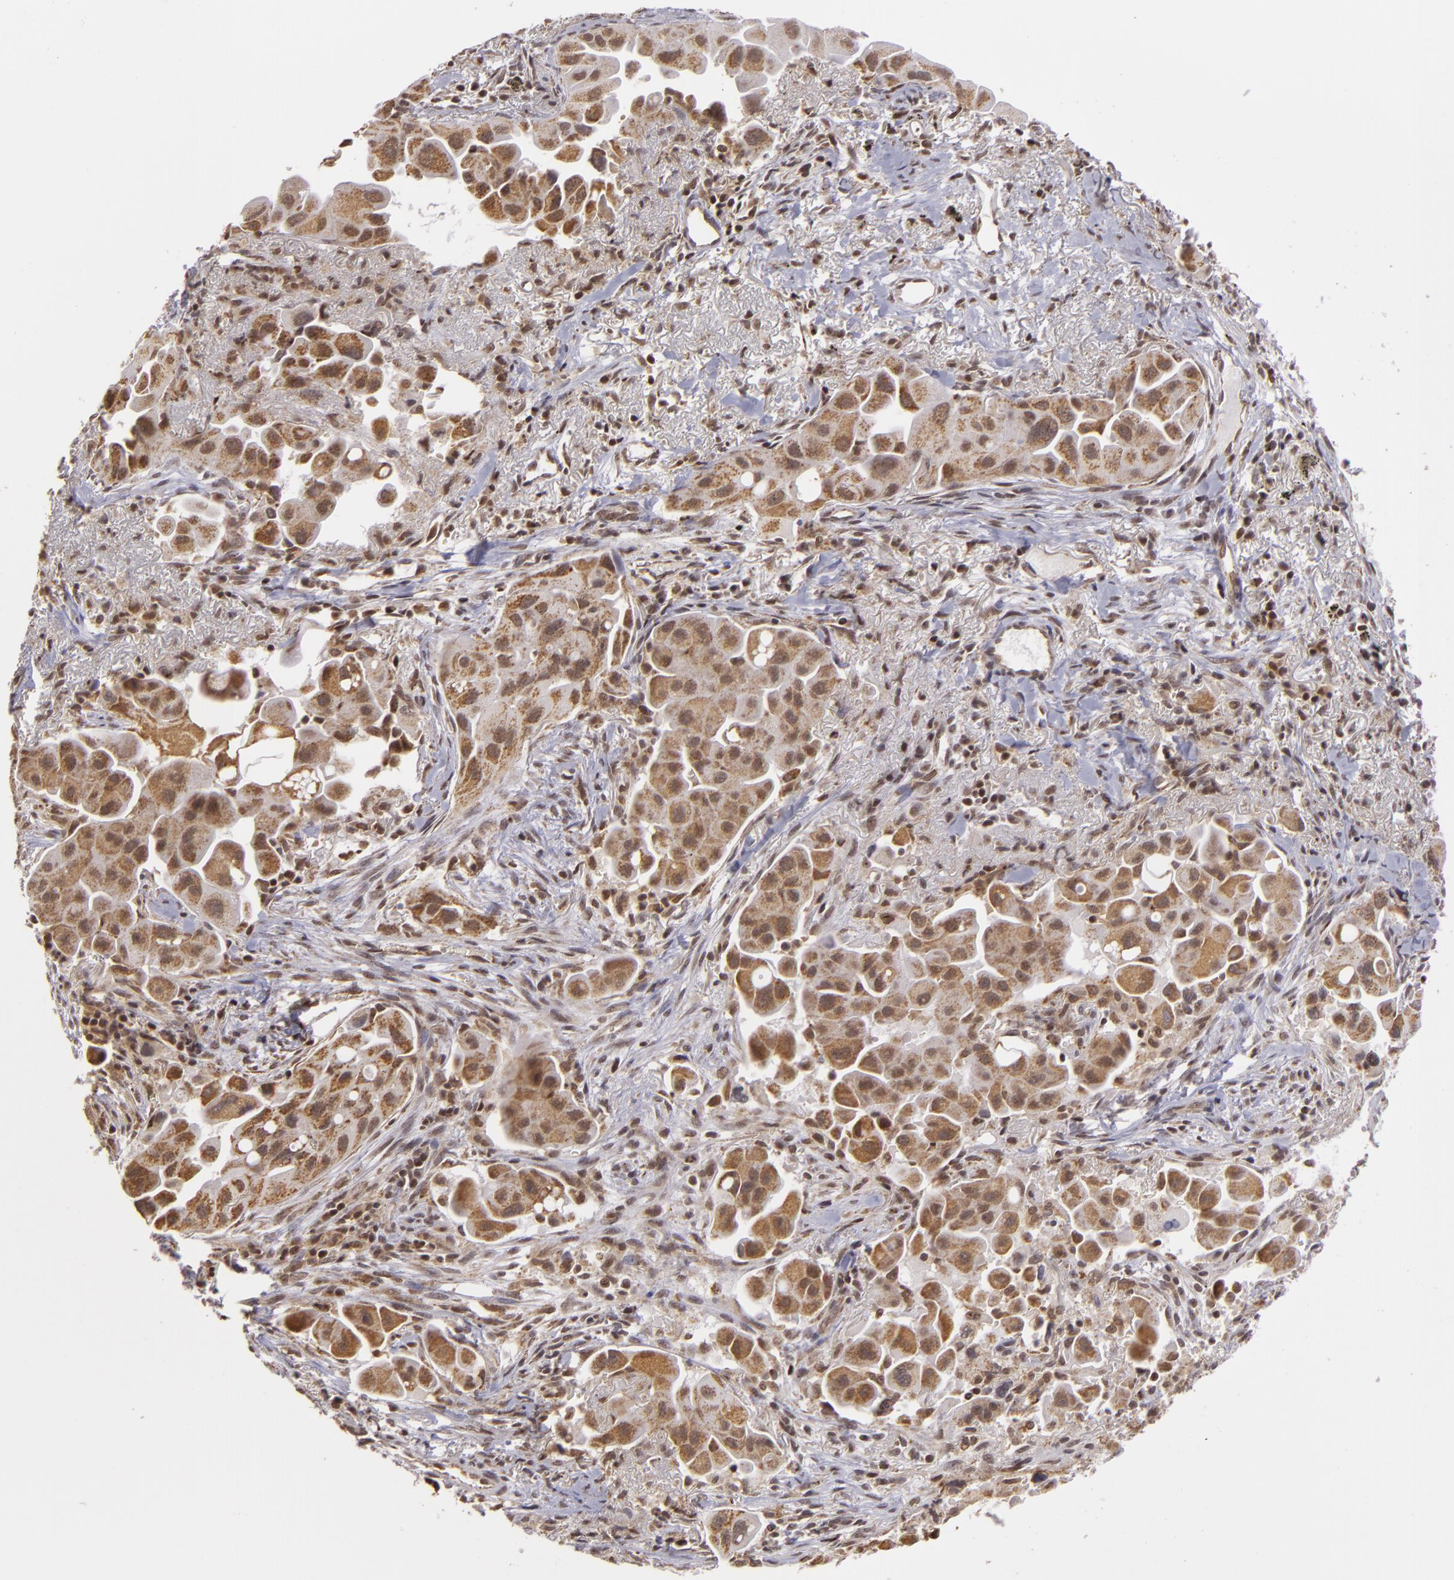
{"staining": {"intensity": "moderate", "quantity": ">75%", "location": "cytoplasmic/membranous"}, "tissue": "lung cancer", "cell_type": "Tumor cells", "image_type": "cancer", "snomed": [{"axis": "morphology", "description": "Adenocarcinoma, NOS"}, {"axis": "topography", "description": "Lung"}], "caption": "An immunohistochemistry (IHC) image of tumor tissue is shown. Protein staining in brown shows moderate cytoplasmic/membranous positivity in adenocarcinoma (lung) within tumor cells.", "gene": "MXD1", "patient": {"sex": "male", "age": 68}}